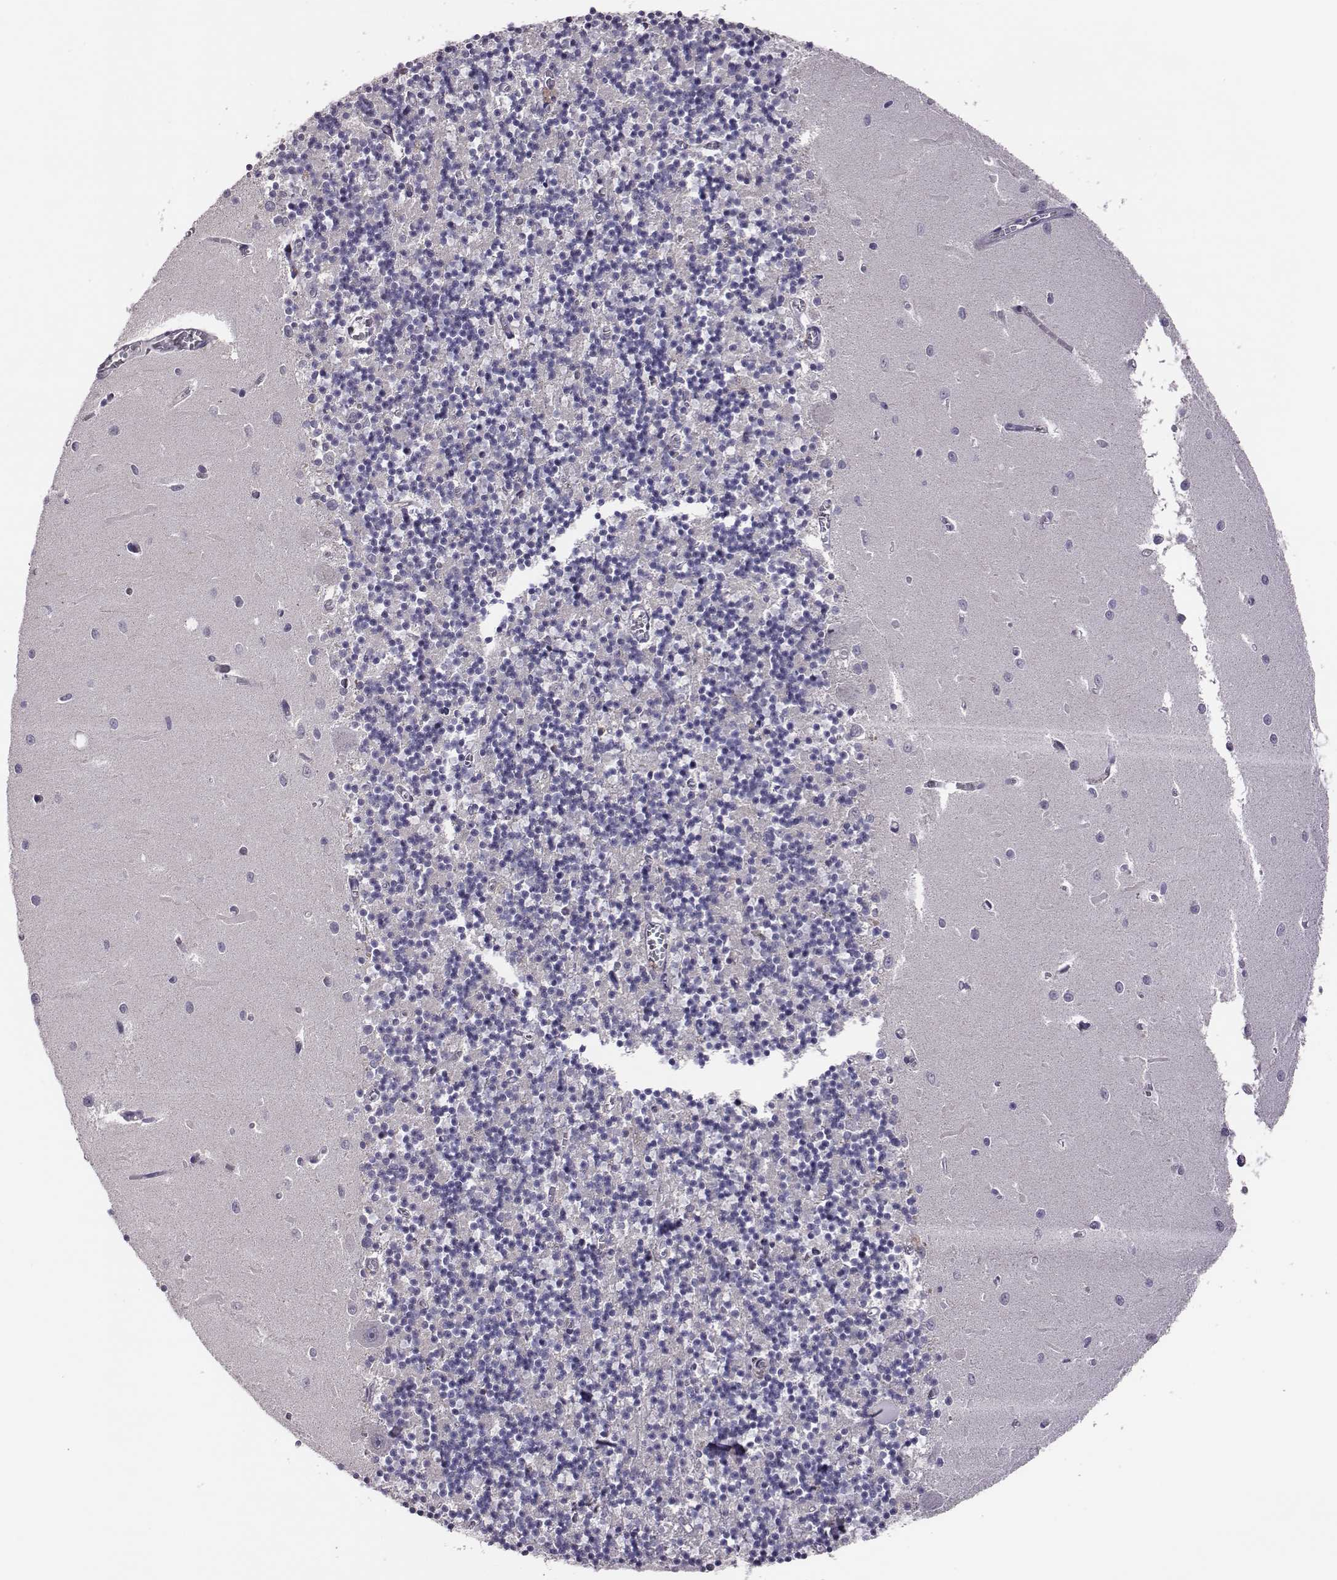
{"staining": {"intensity": "negative", "quantity": "none", "location": "none"}, "tissue": "cerebellum", "cell_type": "Cells in granular layer", "image_type": "normal", "snomed": [{"axis": "morphology", "description": "Normal tissue, NOS"}, {"axis": "topography", "description": "Cerebellum"}], "caption": "Micrograph shows no protein positivity in cells in granular layer of normal cerebellum.", "gene": "KMO", "patient": {"sex": "female", "age": 64}}